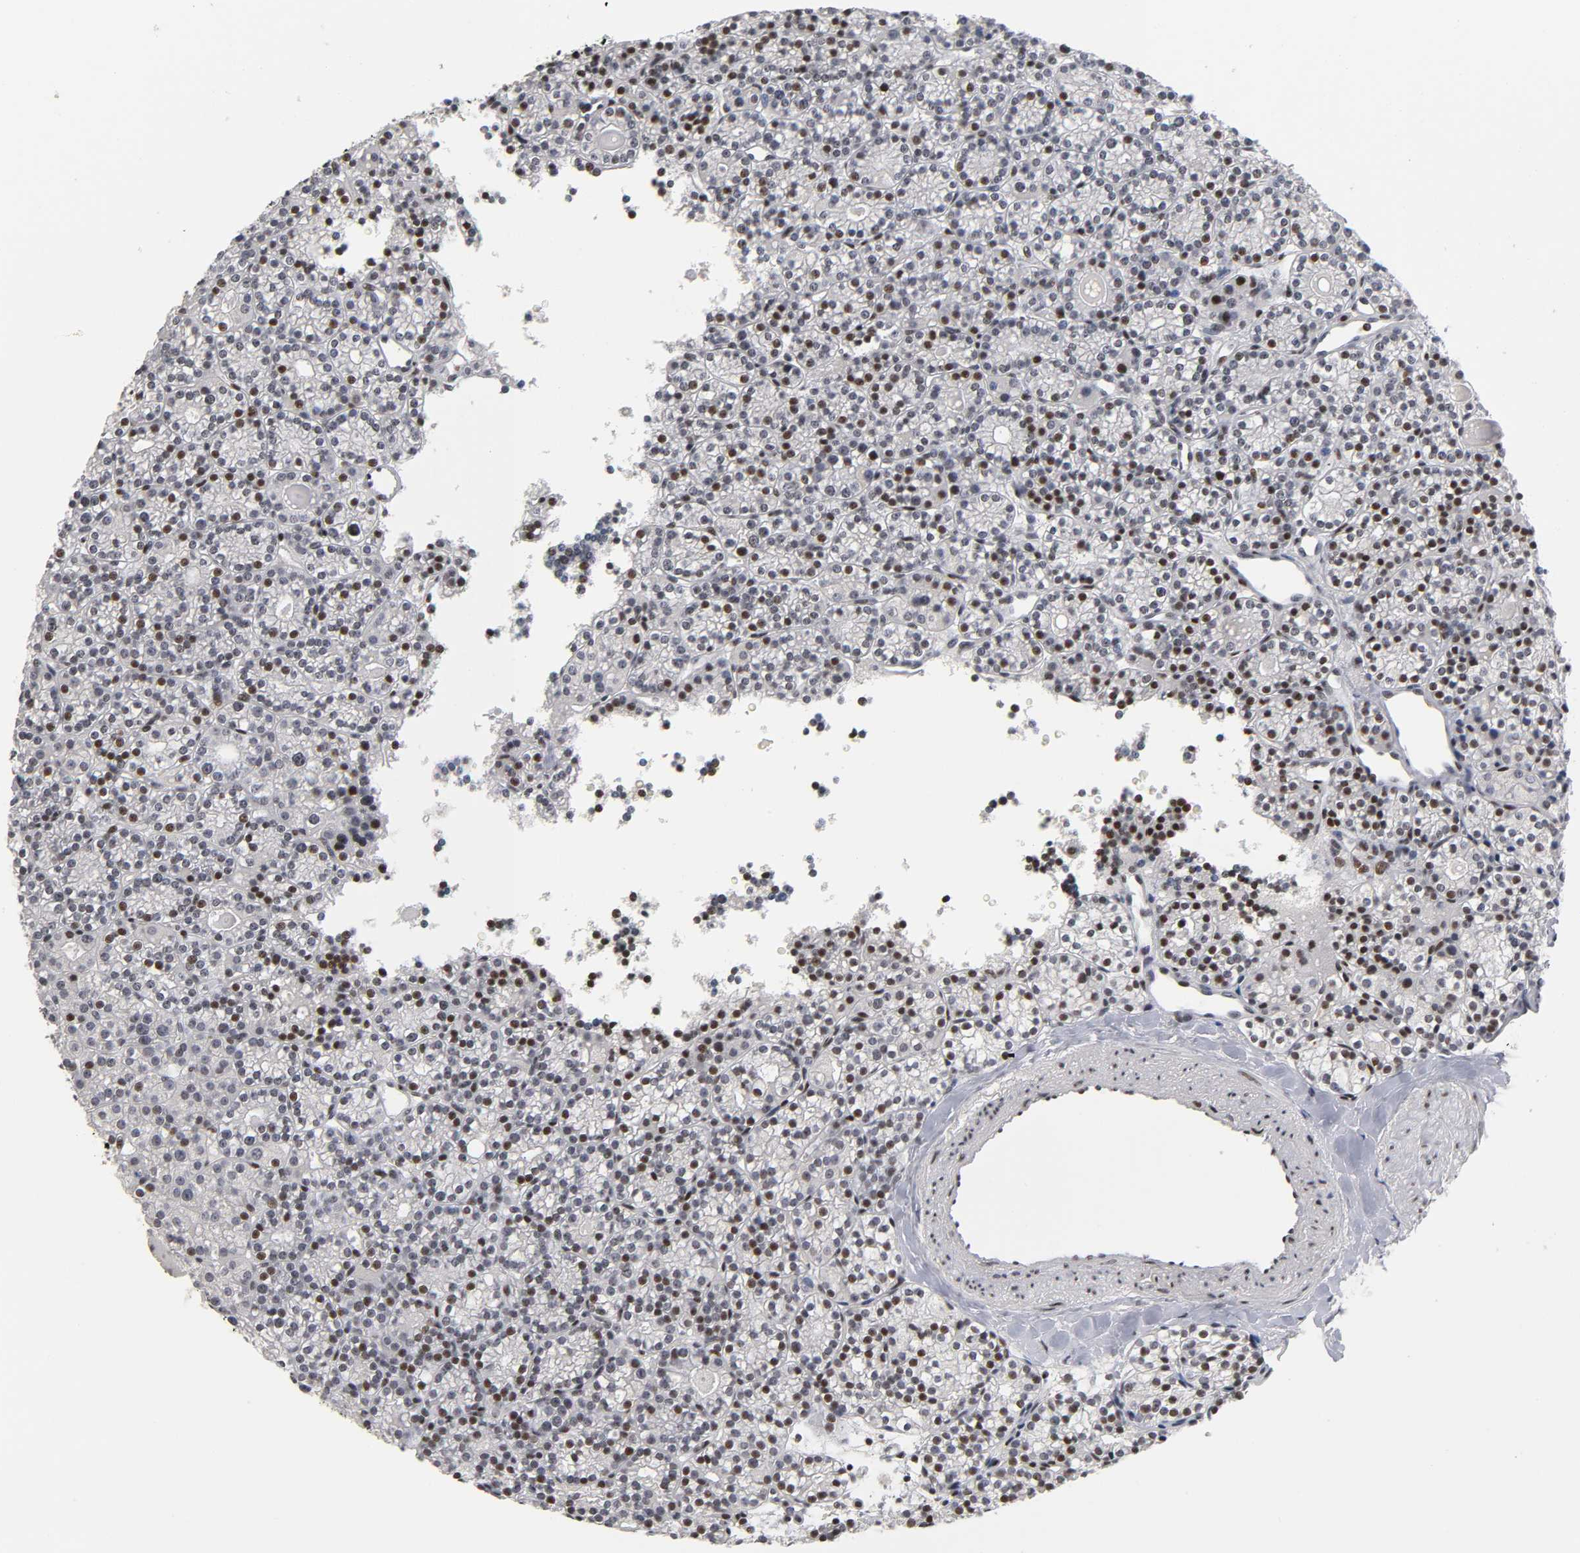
{"staining": {"intensity": "moderate", "quantity": ">75%", "location": "nuclear"}, "tissue": "parathyroid gland", "cell_type": "Glandular cells", "image_type": "normal", "snomed": [{"axis": "morphology", "description": "Normal tissue, NOS"}, {"axis": "topography", "description": "Parathyroid gland"}], "caption": "DAB immunohistochemical staining of benign parathyroid gland reveals moderate nuclear protein staining in about >75% of glandular cells.", "gene": "SP3", "patient": {"sex": "female", "age": 64}}